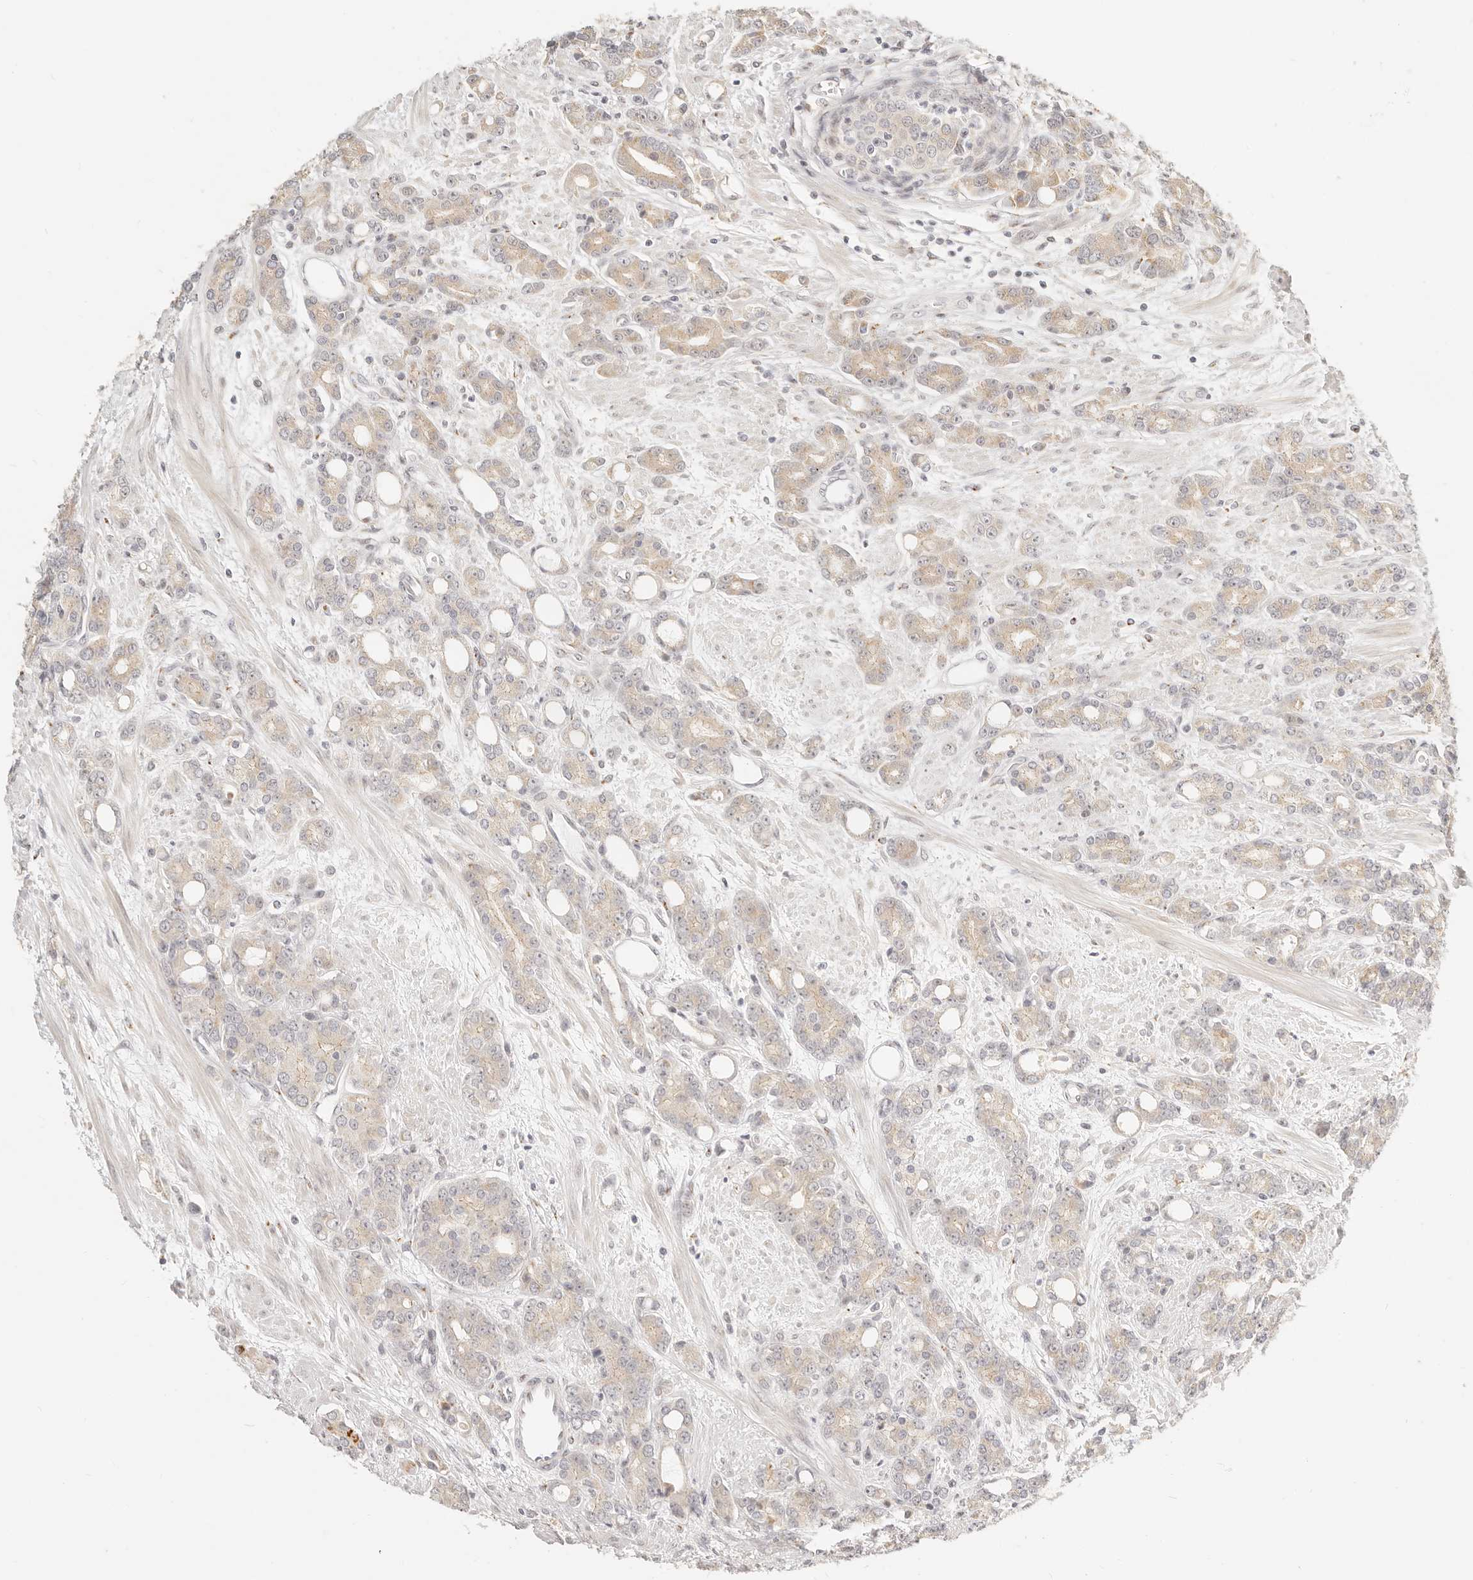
{"staining": {"intensity": "weak", "quantity": ">75%", "location": "cytoplasmic/membranous"}, "tissue": "prostate cancer", "cell_type": "Tumor cells", "image_type": "cancer", "snomed": [{"axis": "morphology", "description": "Adenocarcinoma, High grade"}, {"axis": "topography", "description": "Prostate"}], "caption": "Immunohistochemistry histopathology image of human prostate adenocarcinoma (high-grade) stained for a protein (brown), which reveals low levels of weak cytoplasmic/membranous expression in about >75% of tumor cells.", "gene": "FAM20B", "patient": {"sex": "male", "age": 62}}